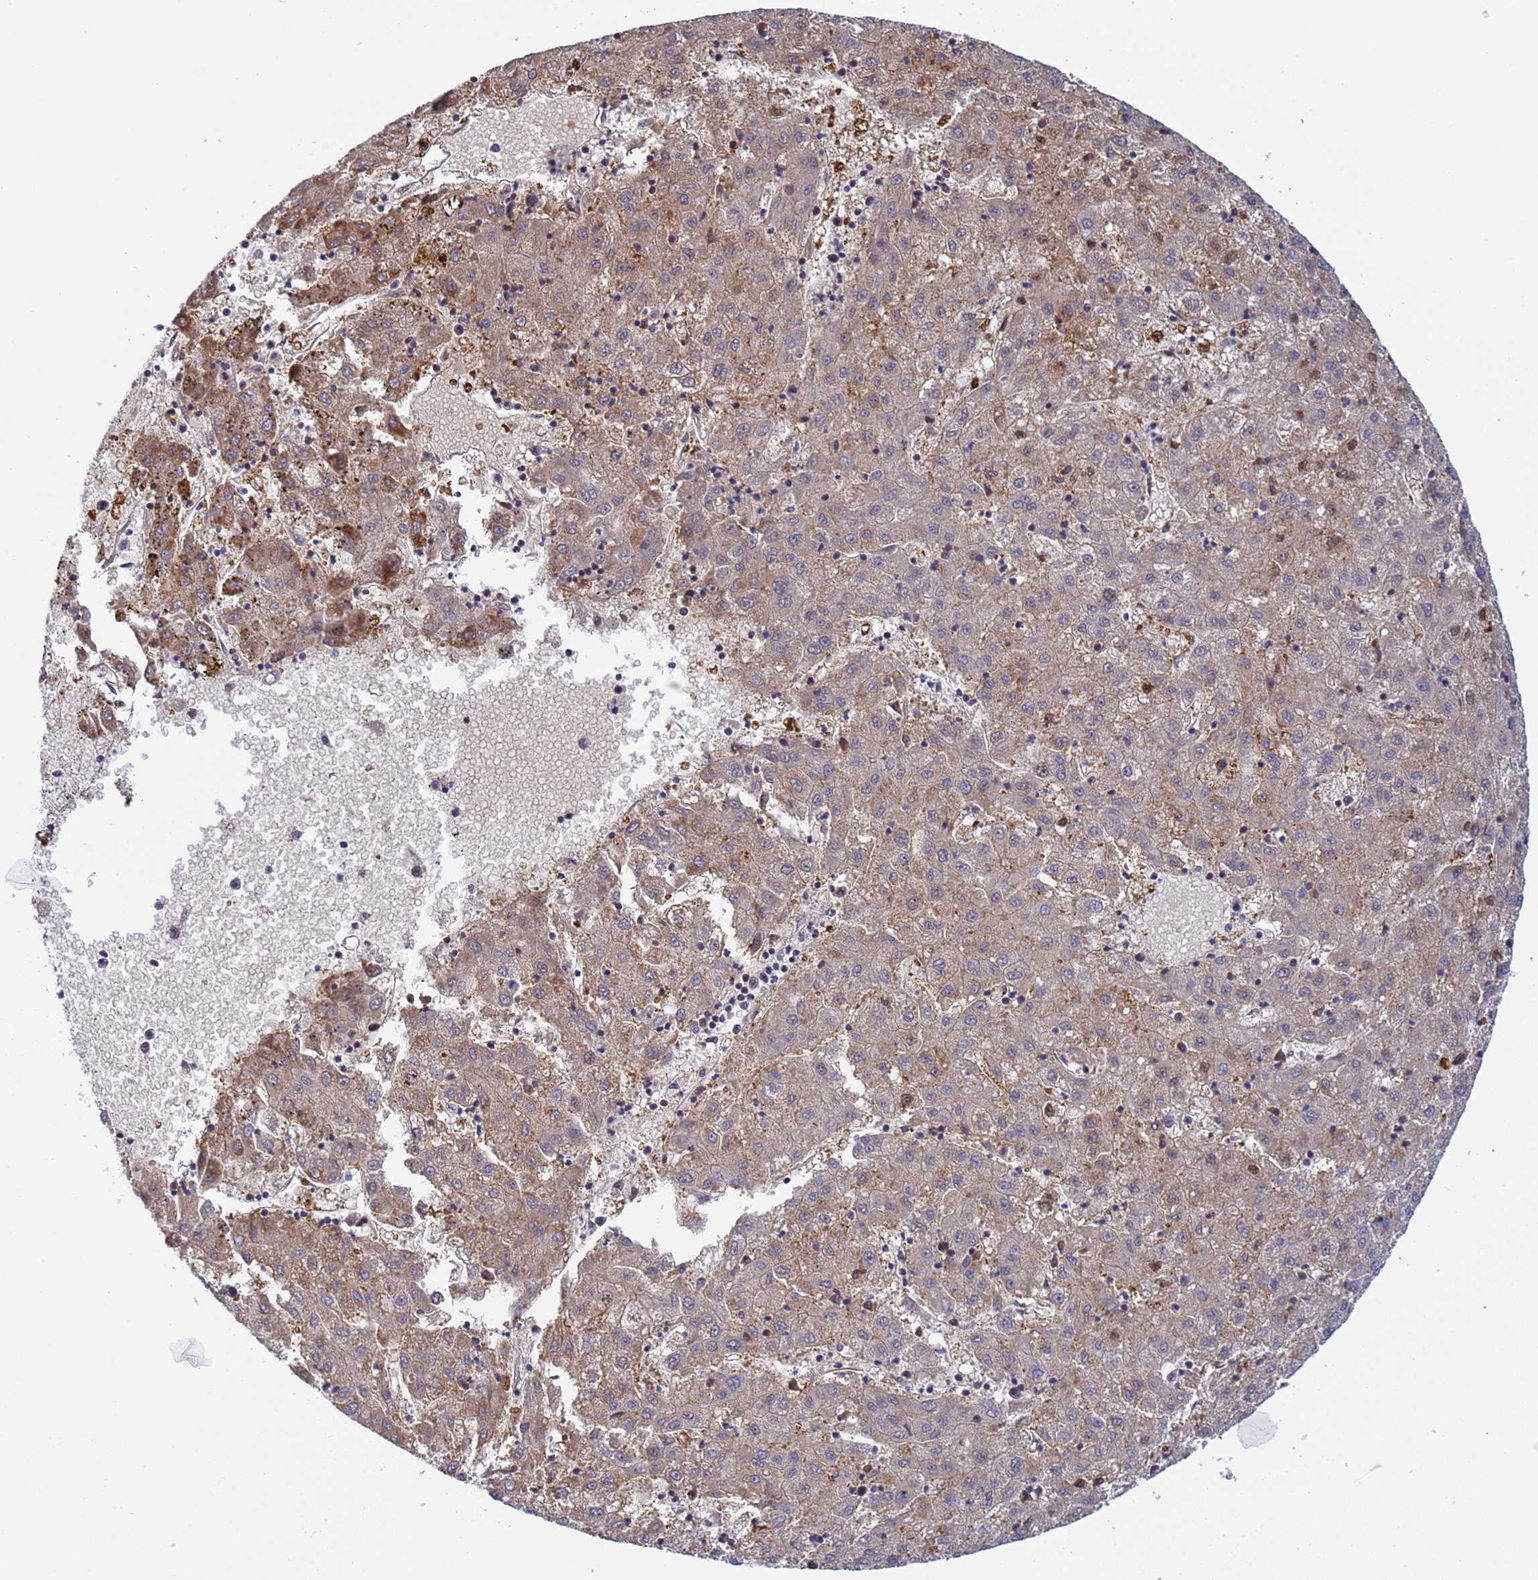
{"staining": {"intensity": "moderate", "quantity": ">75%", "location": "cytoplasmic/membranous"}, "tissue": "liver cancer", "cell_type": "Tumor cells", "image_type": "cancer", "snomed": [{"axis": "morphology", "description": "Carcinoma, Hepatocellular, NOS"}, {"axis": "topography", "description": "Liver"}], "caption": "Immunohistochemical staining of human liver cancer demonstrates medium levels of moderate cytoplasmic/membranous staining in approximately >75% of tumor cells.", "gene": "PPP6R1", "patient": {"sex": "male", "age": 72}}